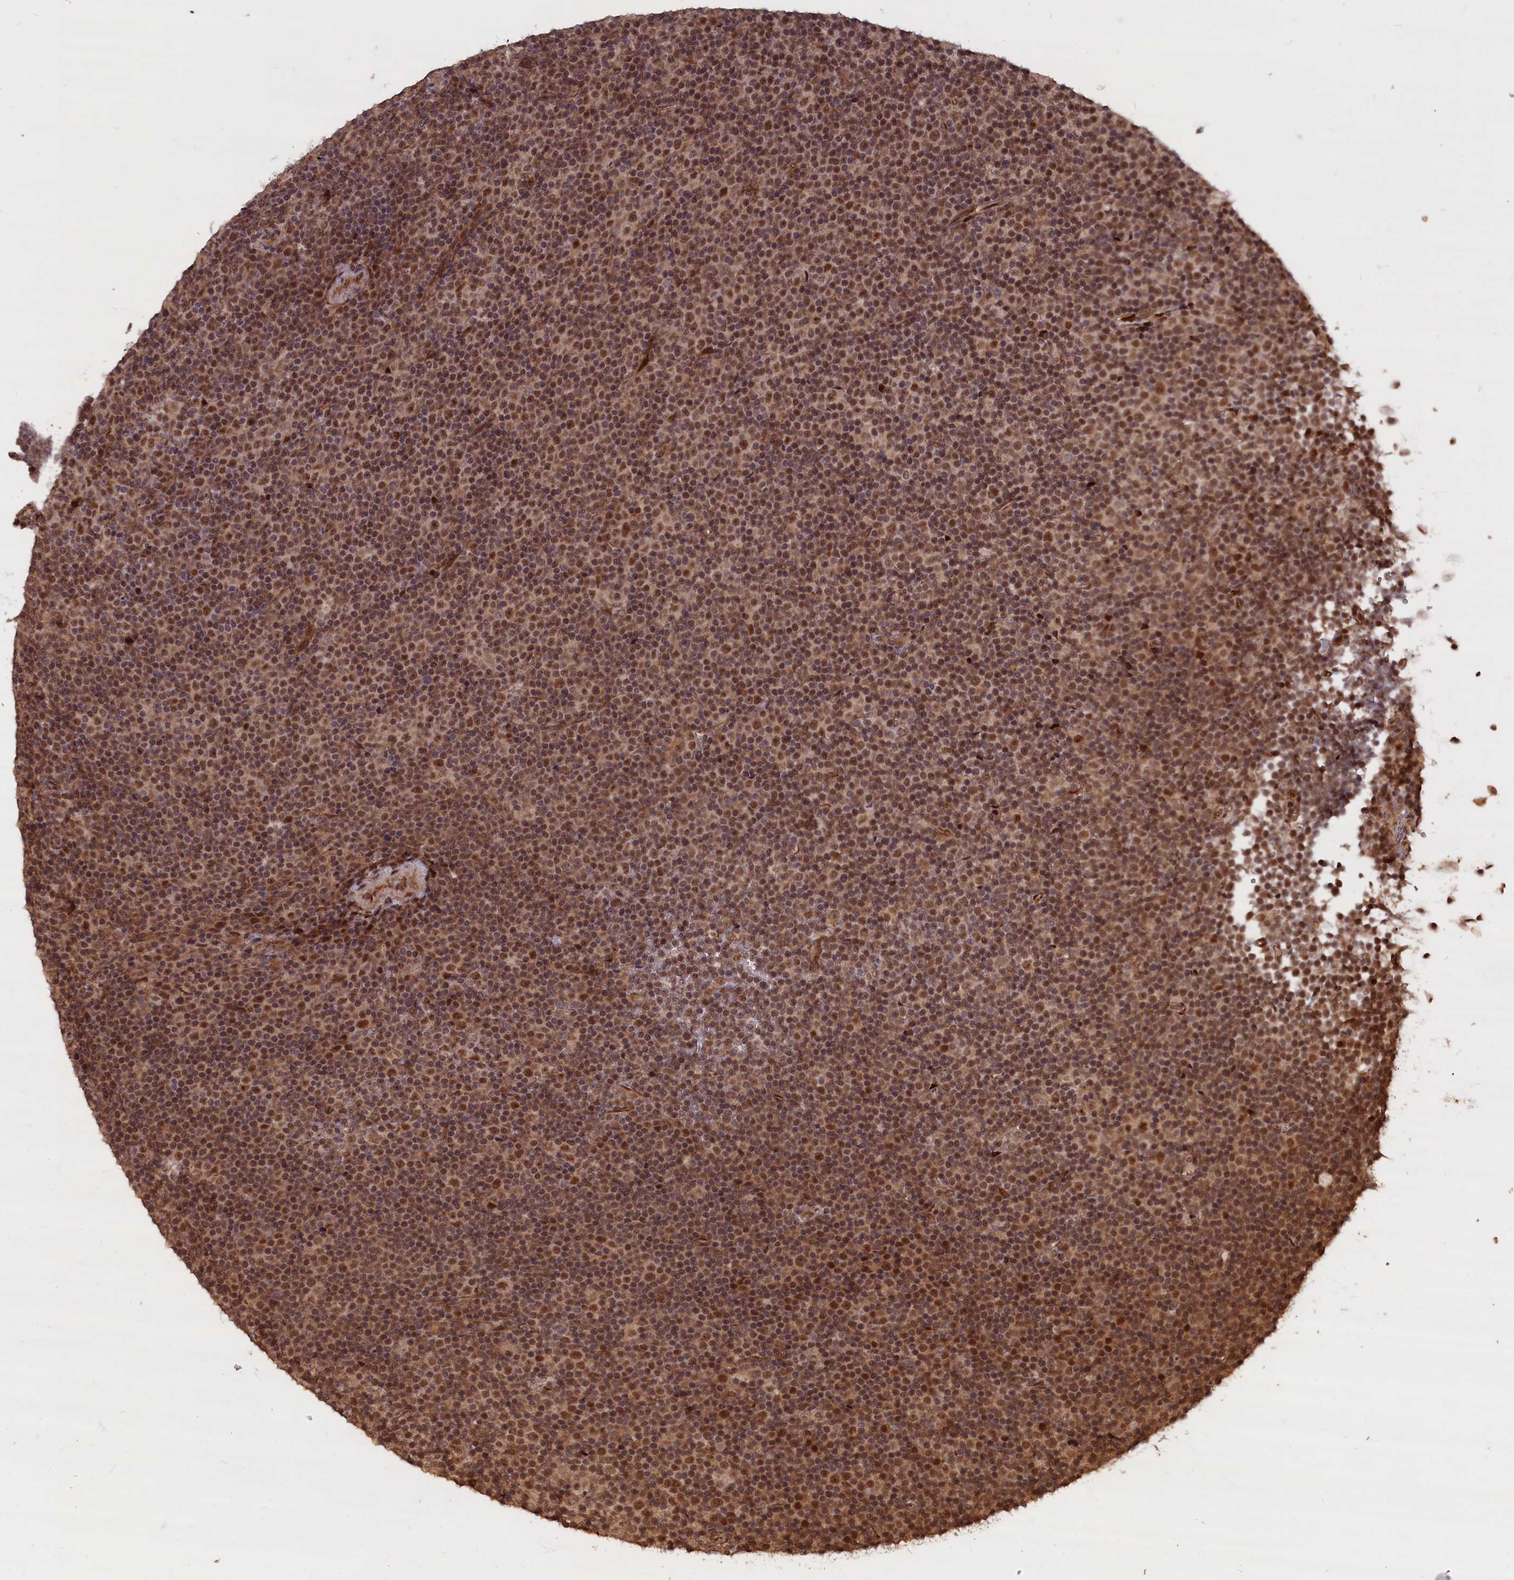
{"staining": {"intensity": "moderate", "quantity": ">75%", "location": "cytoplasmic/membranous,nuclear"}, "tissue": "lymphoma", "cell_type": "Tumor cells", "image_type": "cancer", "snomed": [{"axis": "morphology", "description": "Malignant lymphoma, non-Hodgkin's type, Low grade"}, {"axis": "topography", "description": "Lymph node"}], "caption": "Protein expression analysis of lymphoma displays moderate cytoplasmic/membranous and nuclear positivity in approximately >75% of tumor cells.", "gene": "HIF3A", "patient": {"sex": "female", "age": 67}}